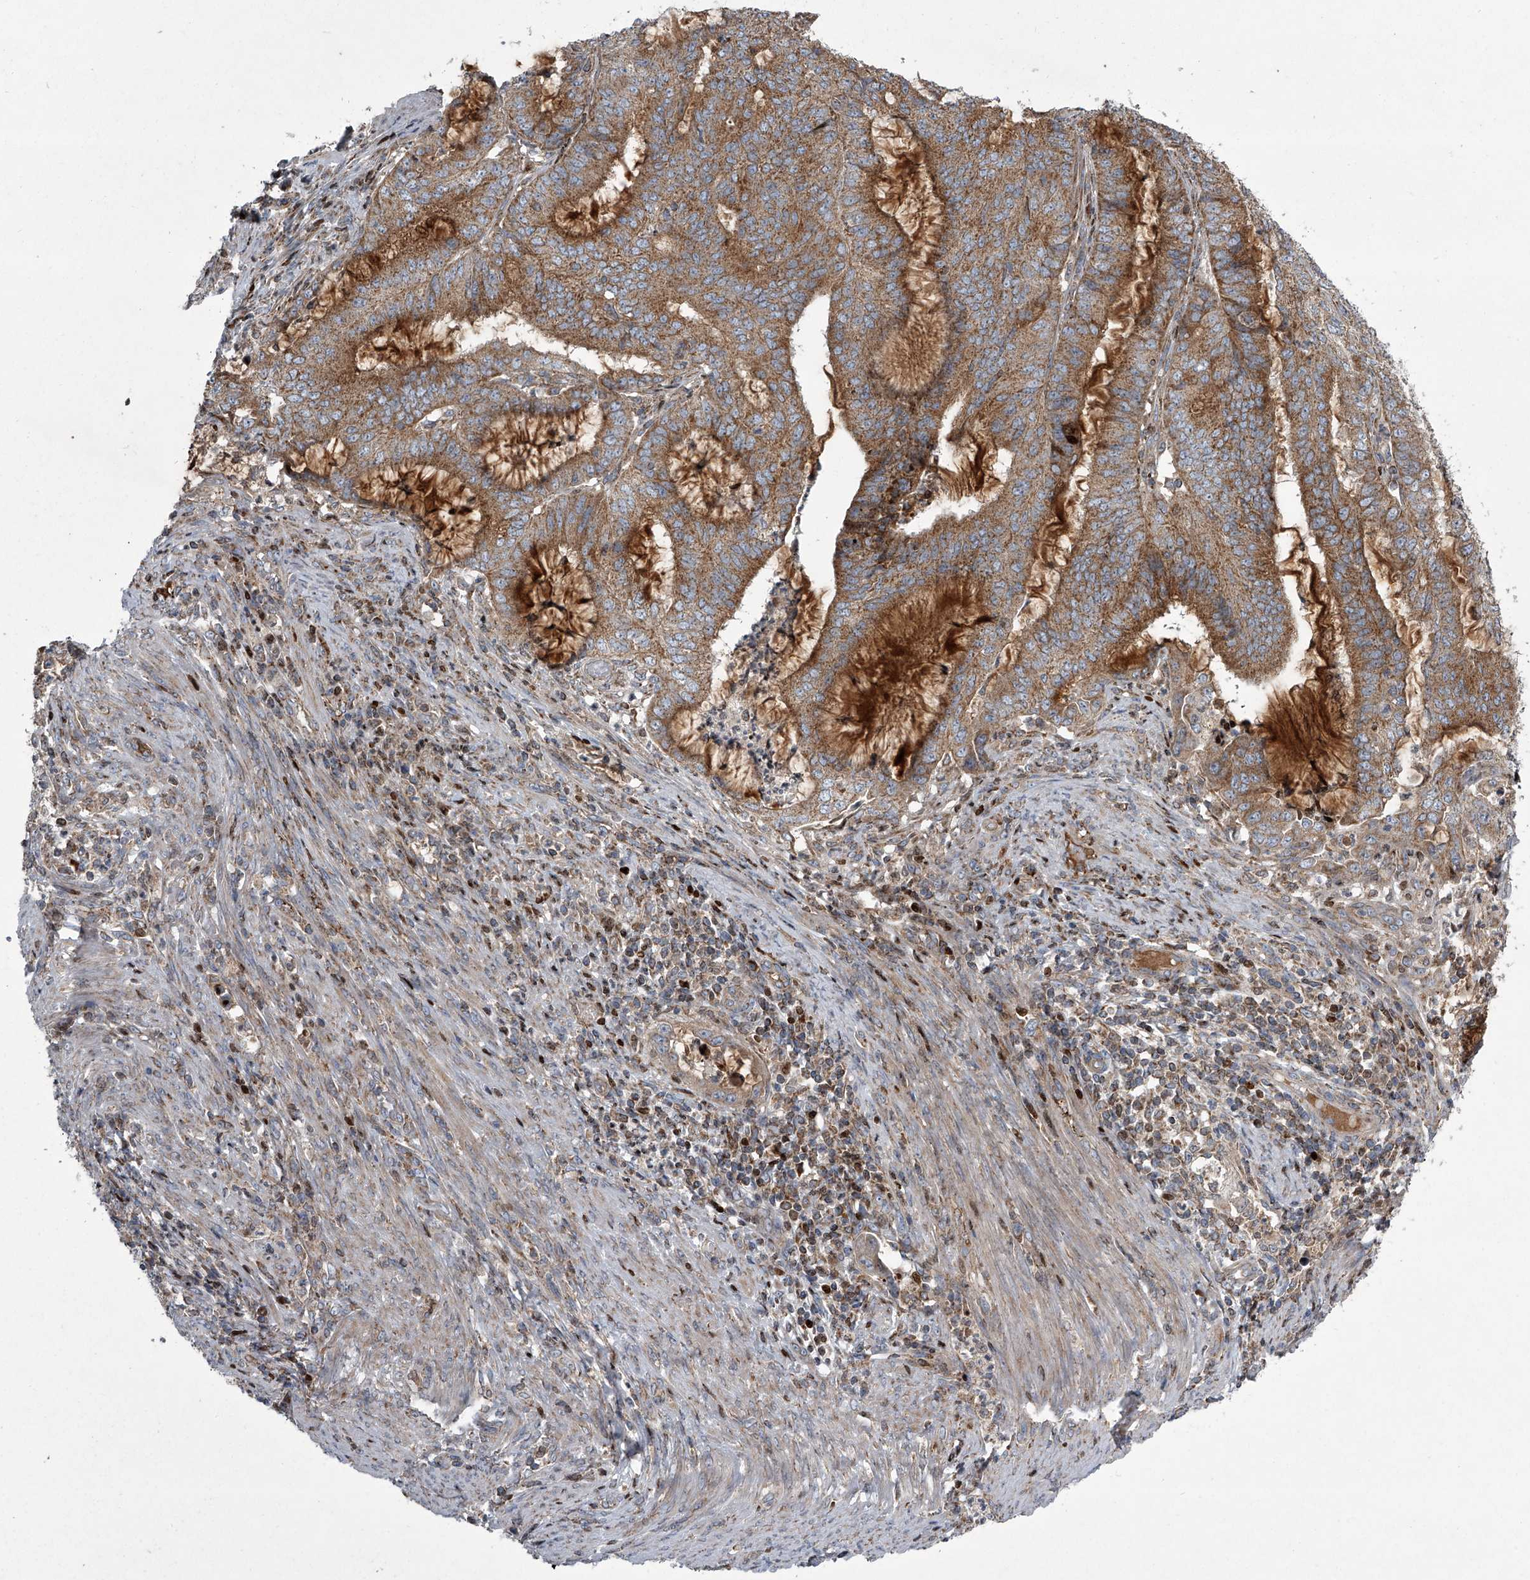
{"staining": {"intensity": "moderate", "quantity": ">75%", "location": "cytoplasmic/membranous"}, "tissue": "endometrial cancer", "cell_type": "Tumor cells", "image_type": "cancer", "snomed": [{"axis": "morphology", "description": "Adenocarcinoma, NOS"}, {"axis": "topography", "description": "Endometrium"}], "caption": "Protein staining of endometrial adenocarcinoma tissue reveals moderate cytoplasmic/membranous expression in about >75% of tumor cells. Using DAB (brown) and hematoxylin (blue) stains, captured at high magnification using brightfield microscopy.", "gene": "STRADA", "patient": {"sex": "female", "age": 51}}